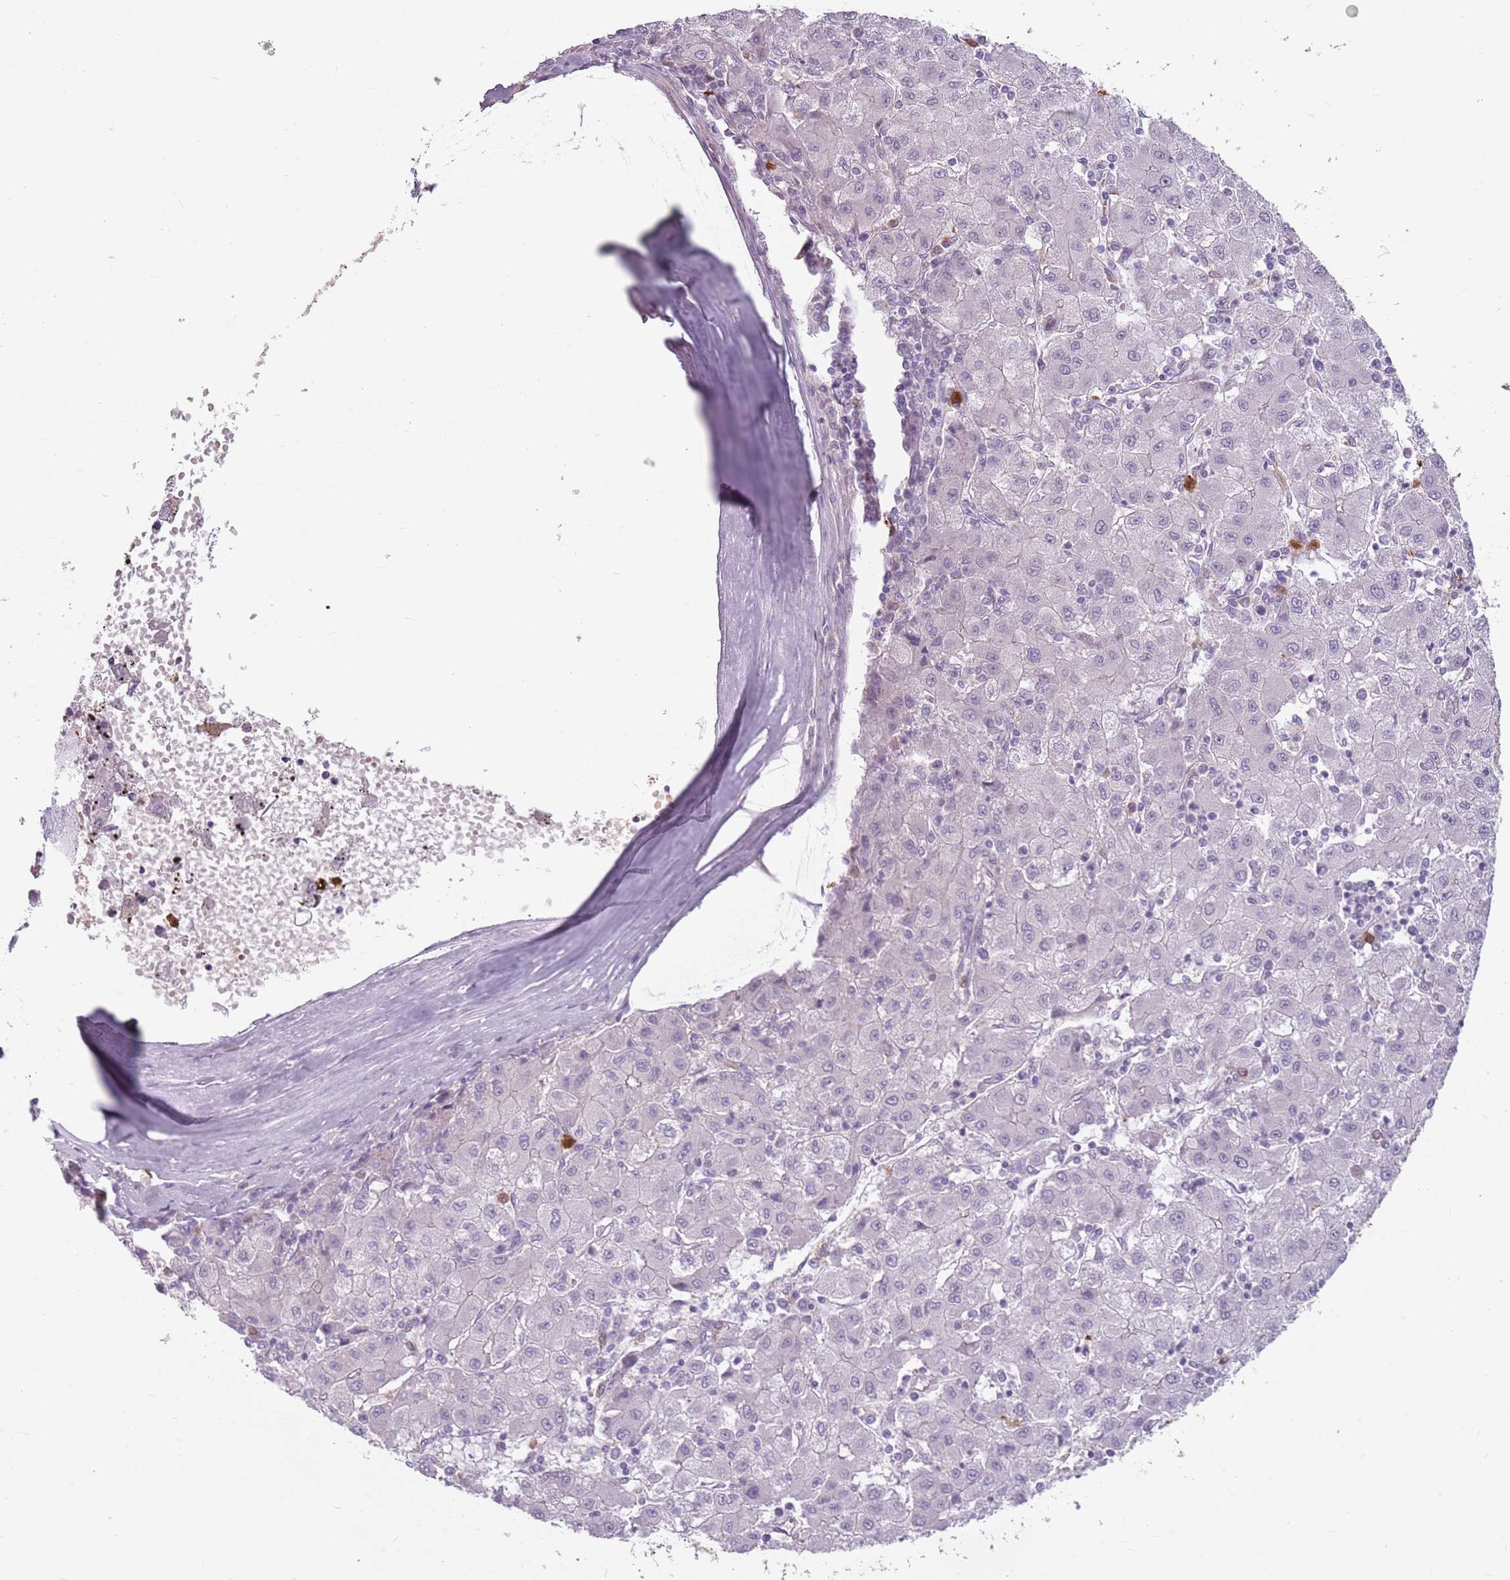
{"staining": {"intensity": "negative", "quantity": "none", "location": "none"}, "tissue": "liver cancer", "cell_type": "Tumor cells", "image_type": "cancer", "snomed": [{"axis": "morphology", "description": "Carcinoma, Hepatocellular, NOS"}, {"axis": "topography", "description": "Liver"}], "caption": "Immunohistochemistry (IHC) photomicrograph of neoplastic tissue: human liver cancer stained with DAB (3,3'-diaminobenzidine) demonstrates no significant protein staining in tumor cells.", "gene": "SPAG4", "patient": {"sex": "male", "age": 72}}